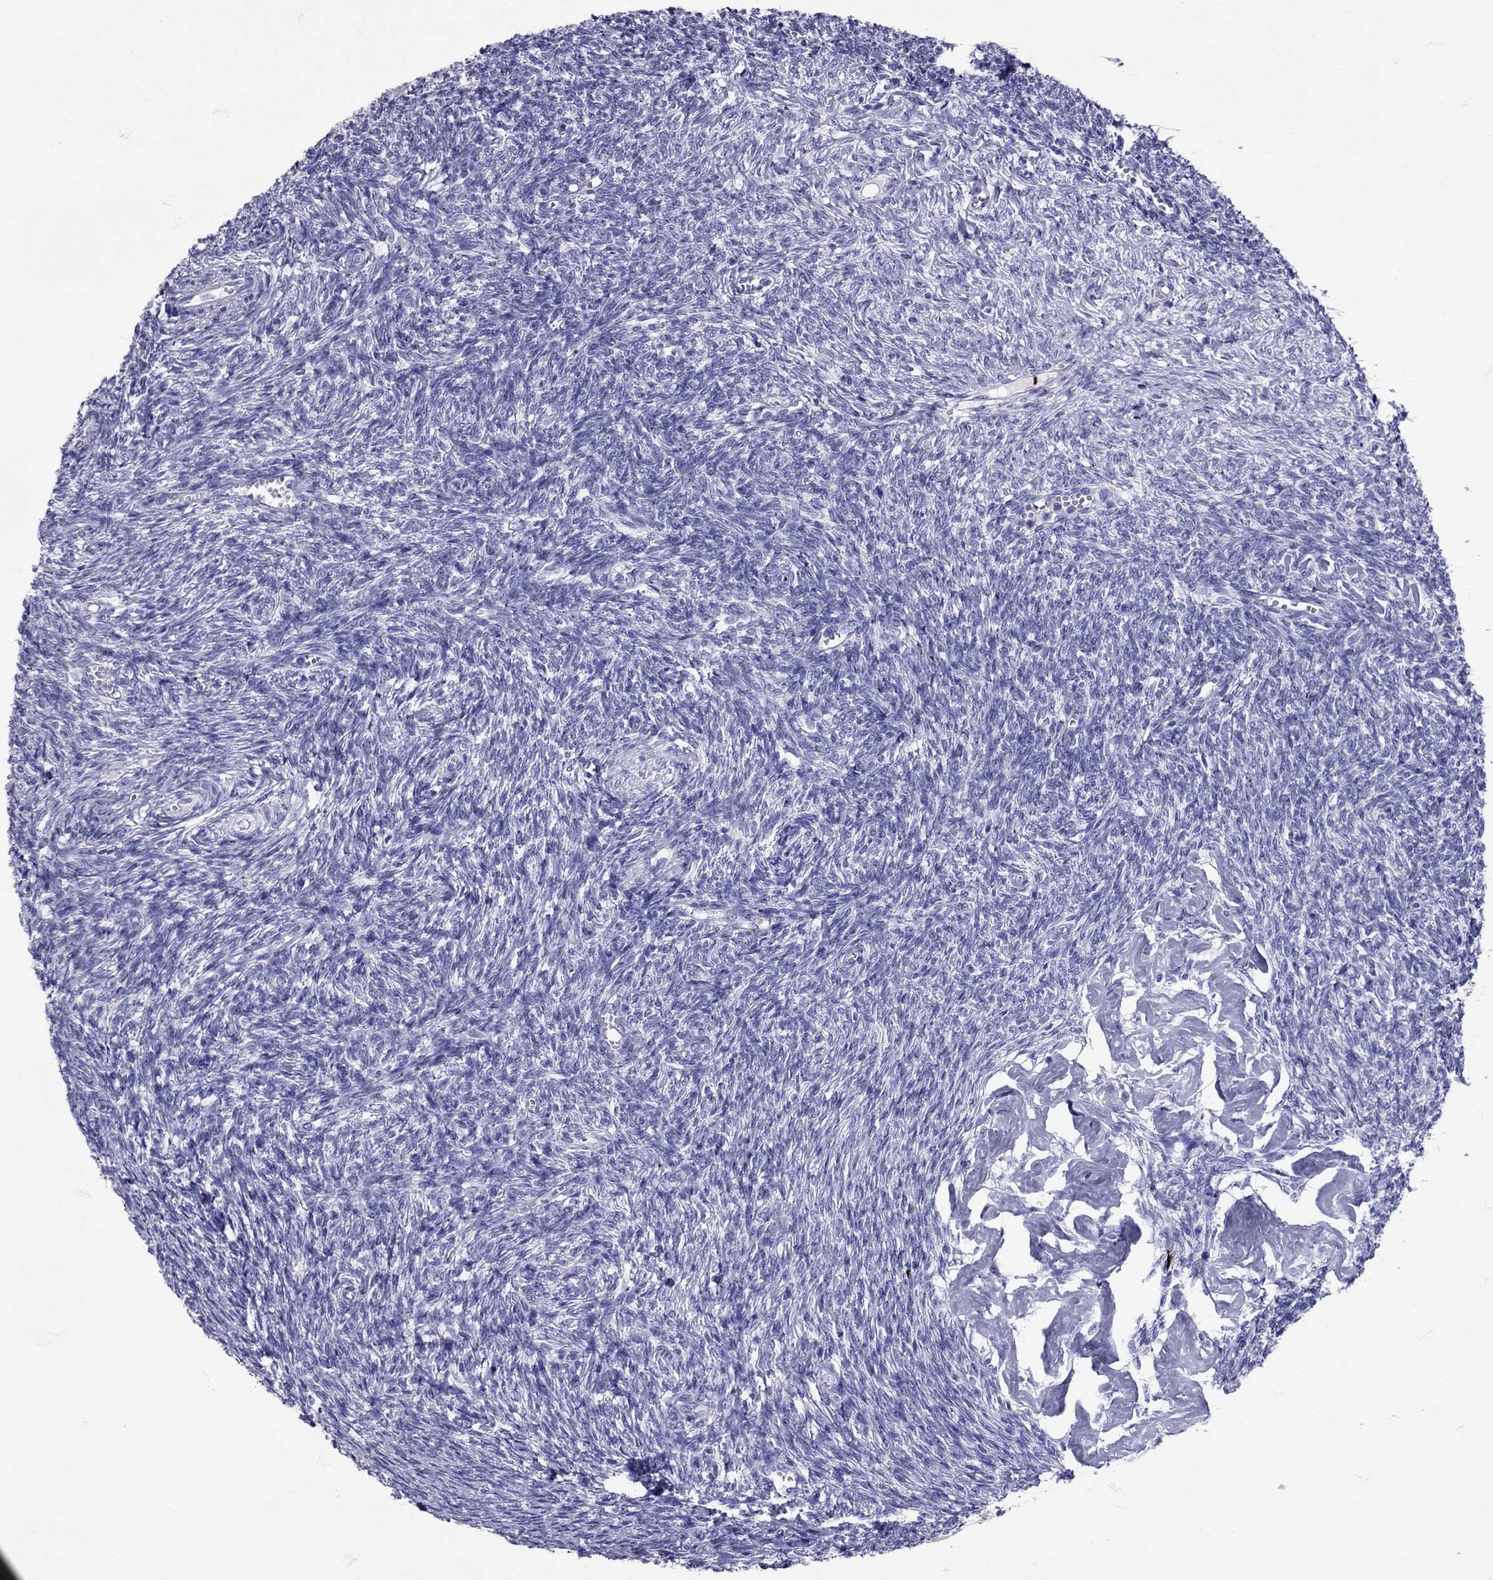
{"staining": {"intensity": "negative", "quantity": "none", "location": "none"}, "tissue": "ovary", "cell_type": "Follicle cells", "image_type": "normal", "snomed": [{"axis": "morphology", "description": "Normal tissue, NOS"}, {"axis": "topography", "description": "Ovary"}], "caption": "IHC of benign human ovary exhibits no positivity in follicle cells. (DAB IHC with hematoxylin counter stain).", "gene": "AVP", "patient": {"sex": "female", "age": 43}}